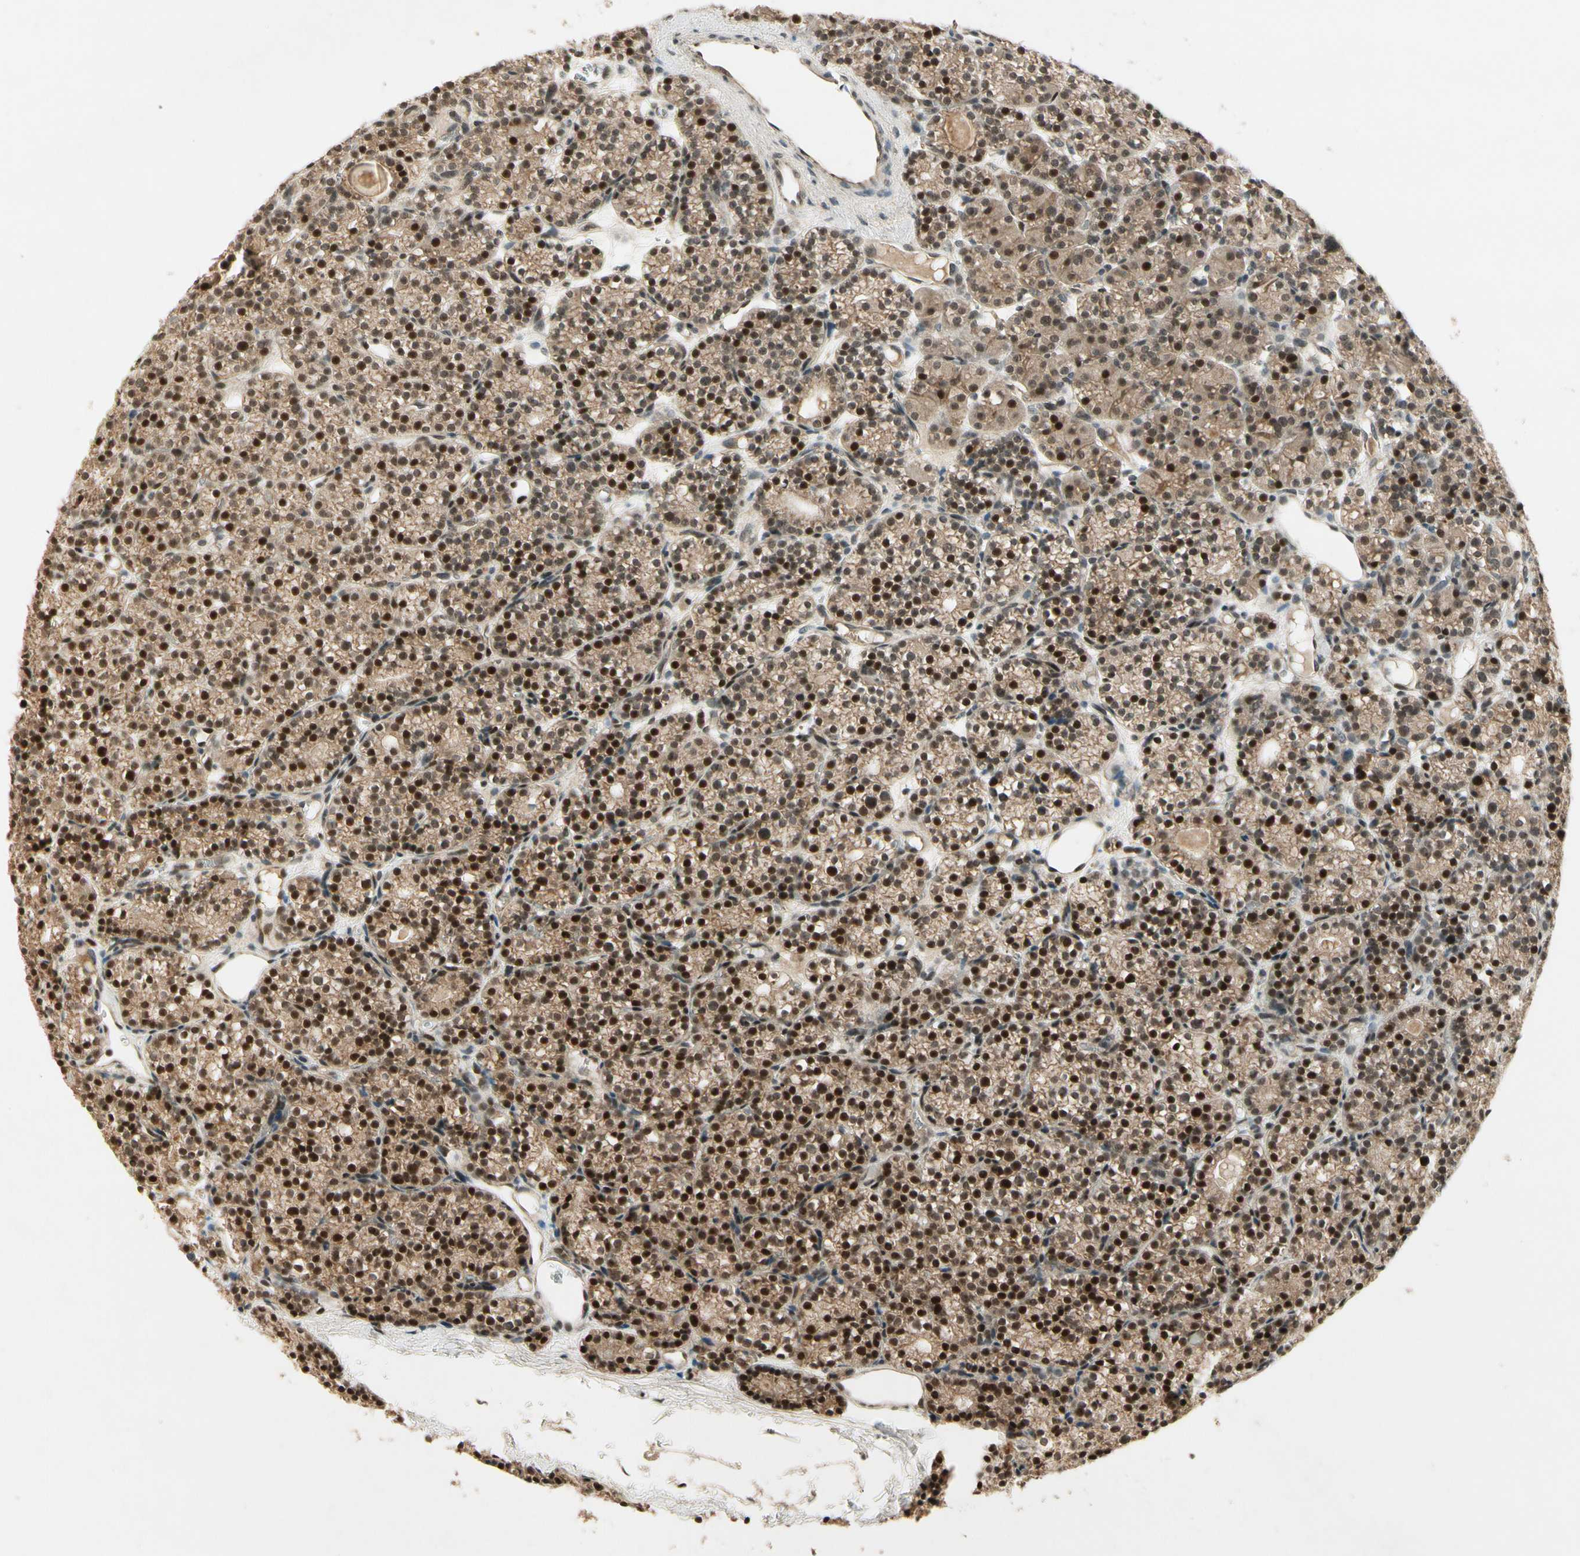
{"staining": {"intensity": "strong", "quantity": ">75%", "location": "cytoplasmic/membranous,nuclear"}, "tissue": "parathyroid gland", "cell_type": "Glandular cells", "image_type": "normal", "snomed": [{"axis": "morphology", "description": "Normal tissue, NOS"}, {"axis": "topography", "description": "Parathyroid gland"}], "caption": "Immunohistochemical staining of benign human parathyroid gland shows high levels of strong cytoplasmic/membranous,nuclear positivity in approximately >75% of glandular cells.", "gene": "CDK11A", "patient": {"sex": "female", "age": 64}}